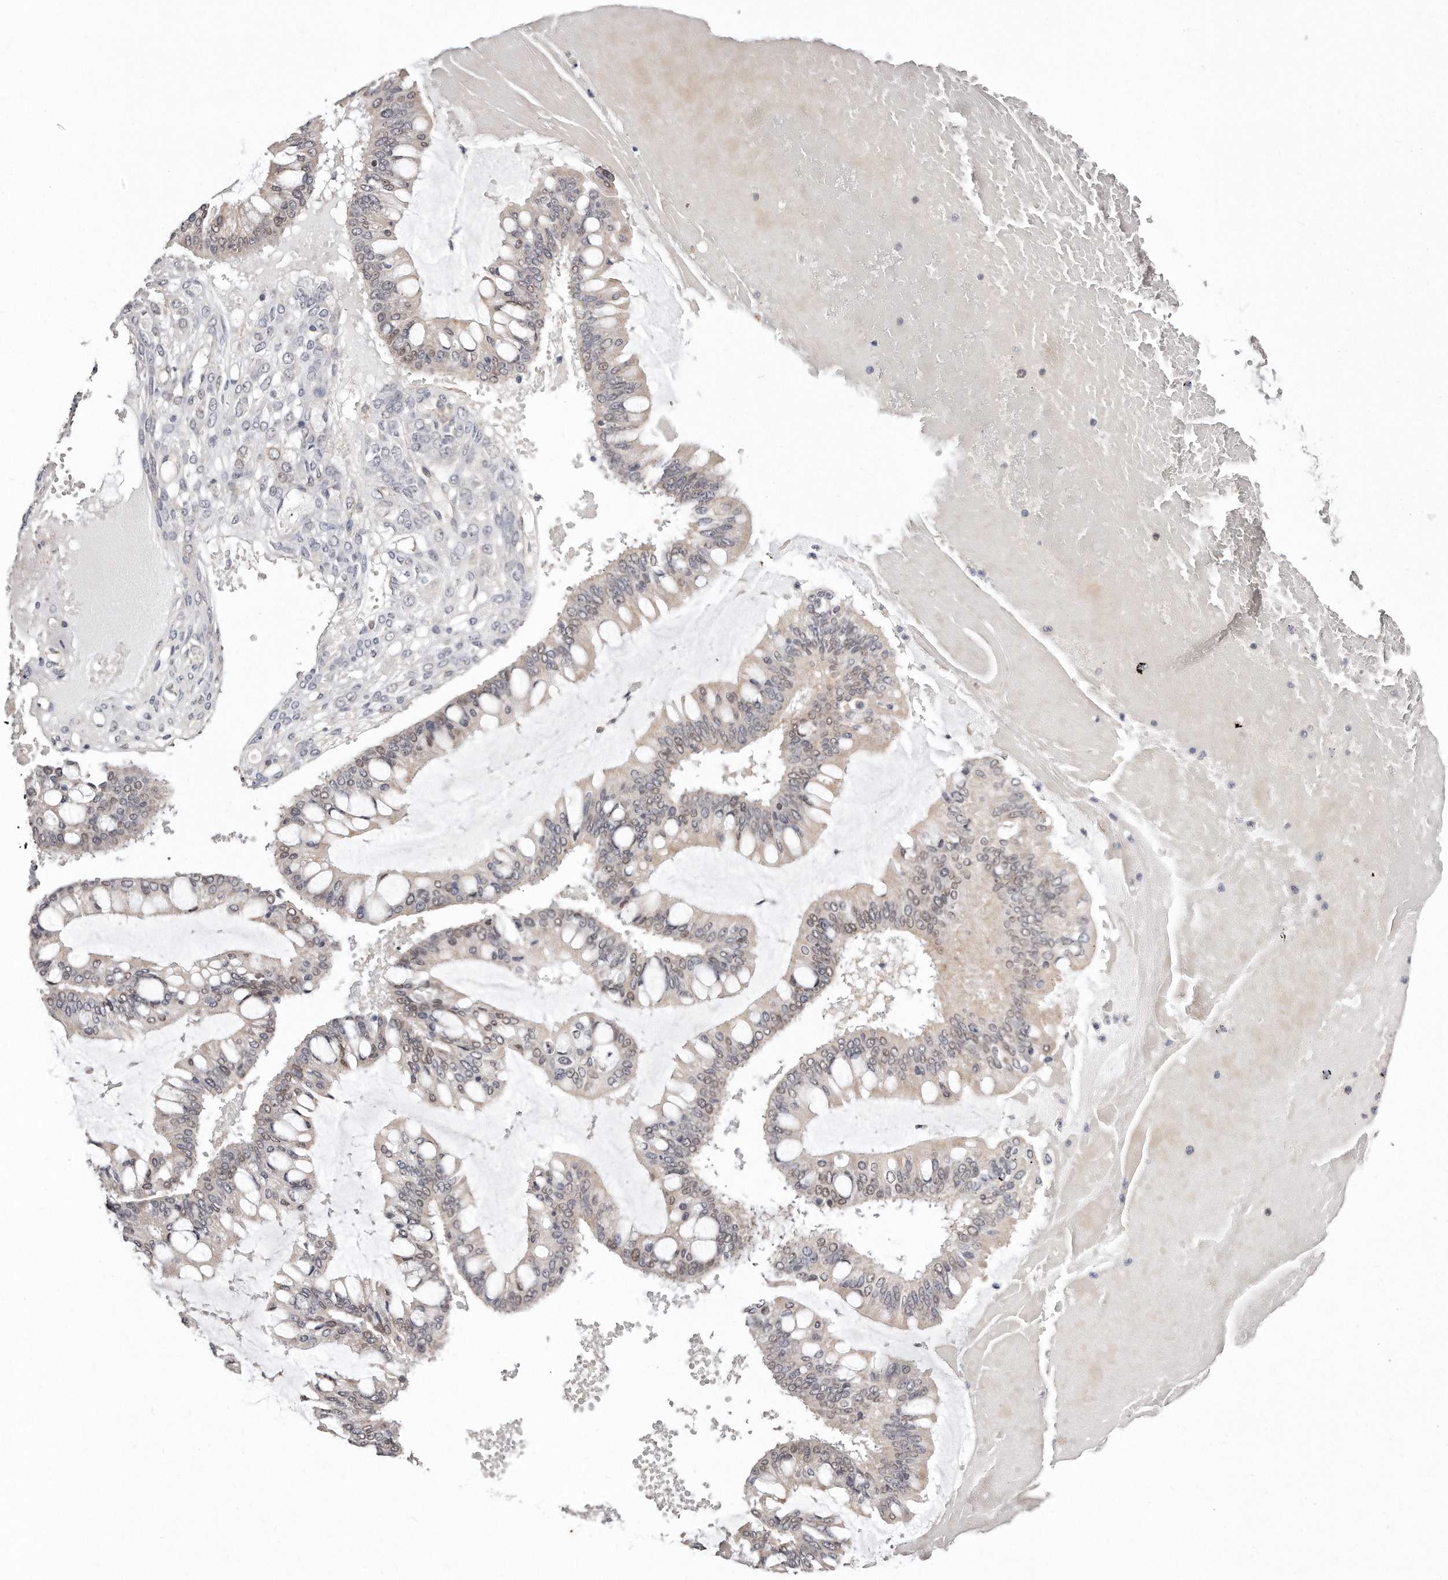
{"staining": {"intensity": "weak", "quantity": "<25%", "location": "nuclear"}, "tissue": "ovarian cancer", "cell_type": "Tumor cells", "image_type": "cancer", "snomed": [{"axis": "morphology", "description": "Cystadenocarcinoma, mucinous, NOS"}, {"axis": "topography", "description": "Ovary"}], "caption": "Tumor cells show no significant protein expression in ovarian cancer (mucinous cystadenocarcinoma).", "gene": "CASZ1", "patient": {"sex": "female", "age": 73}}